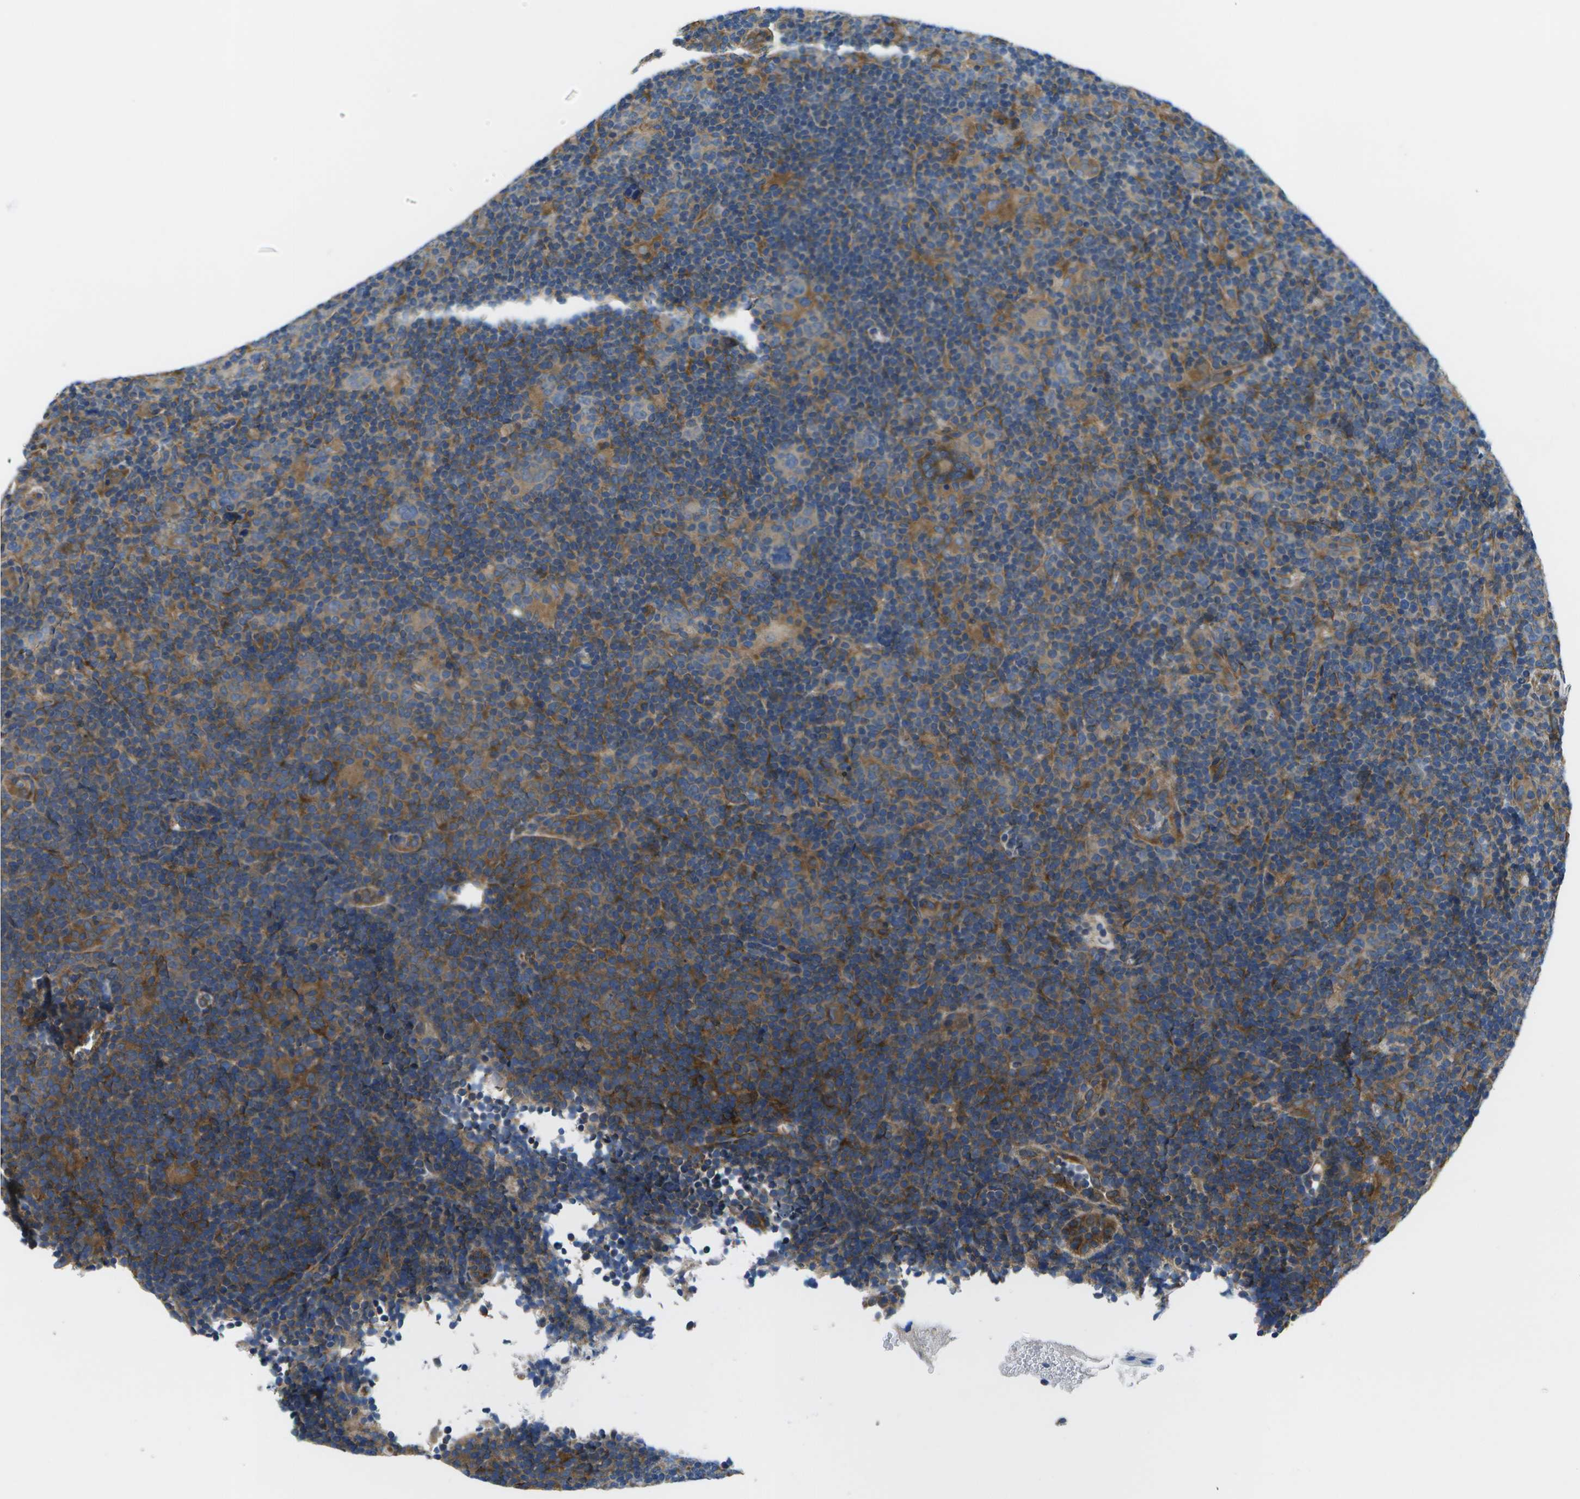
{"staining": {"intensity": "weak", "quantity": ">75%", "location": "cytoplasmic/membranous"}, "tissue": "lymphoma", "cell_type": "Tumor cells", "image_type": "cancer", "snomed": [{"axis": "morphology", "description": "Hodgkin's disease, NOS"}, {"axis": "topography", "description": "Lymph node"}], "caption": "Immunohistochemistry (IHC) histopathology image of Hodgkin's disease stained for a protein (brown), which shows low levels of weak cytoplasmic/membranous expression in approximately >75% of tumor cells.", "gene": "MVK", "patient": {"sex": "female", "age": 57}}